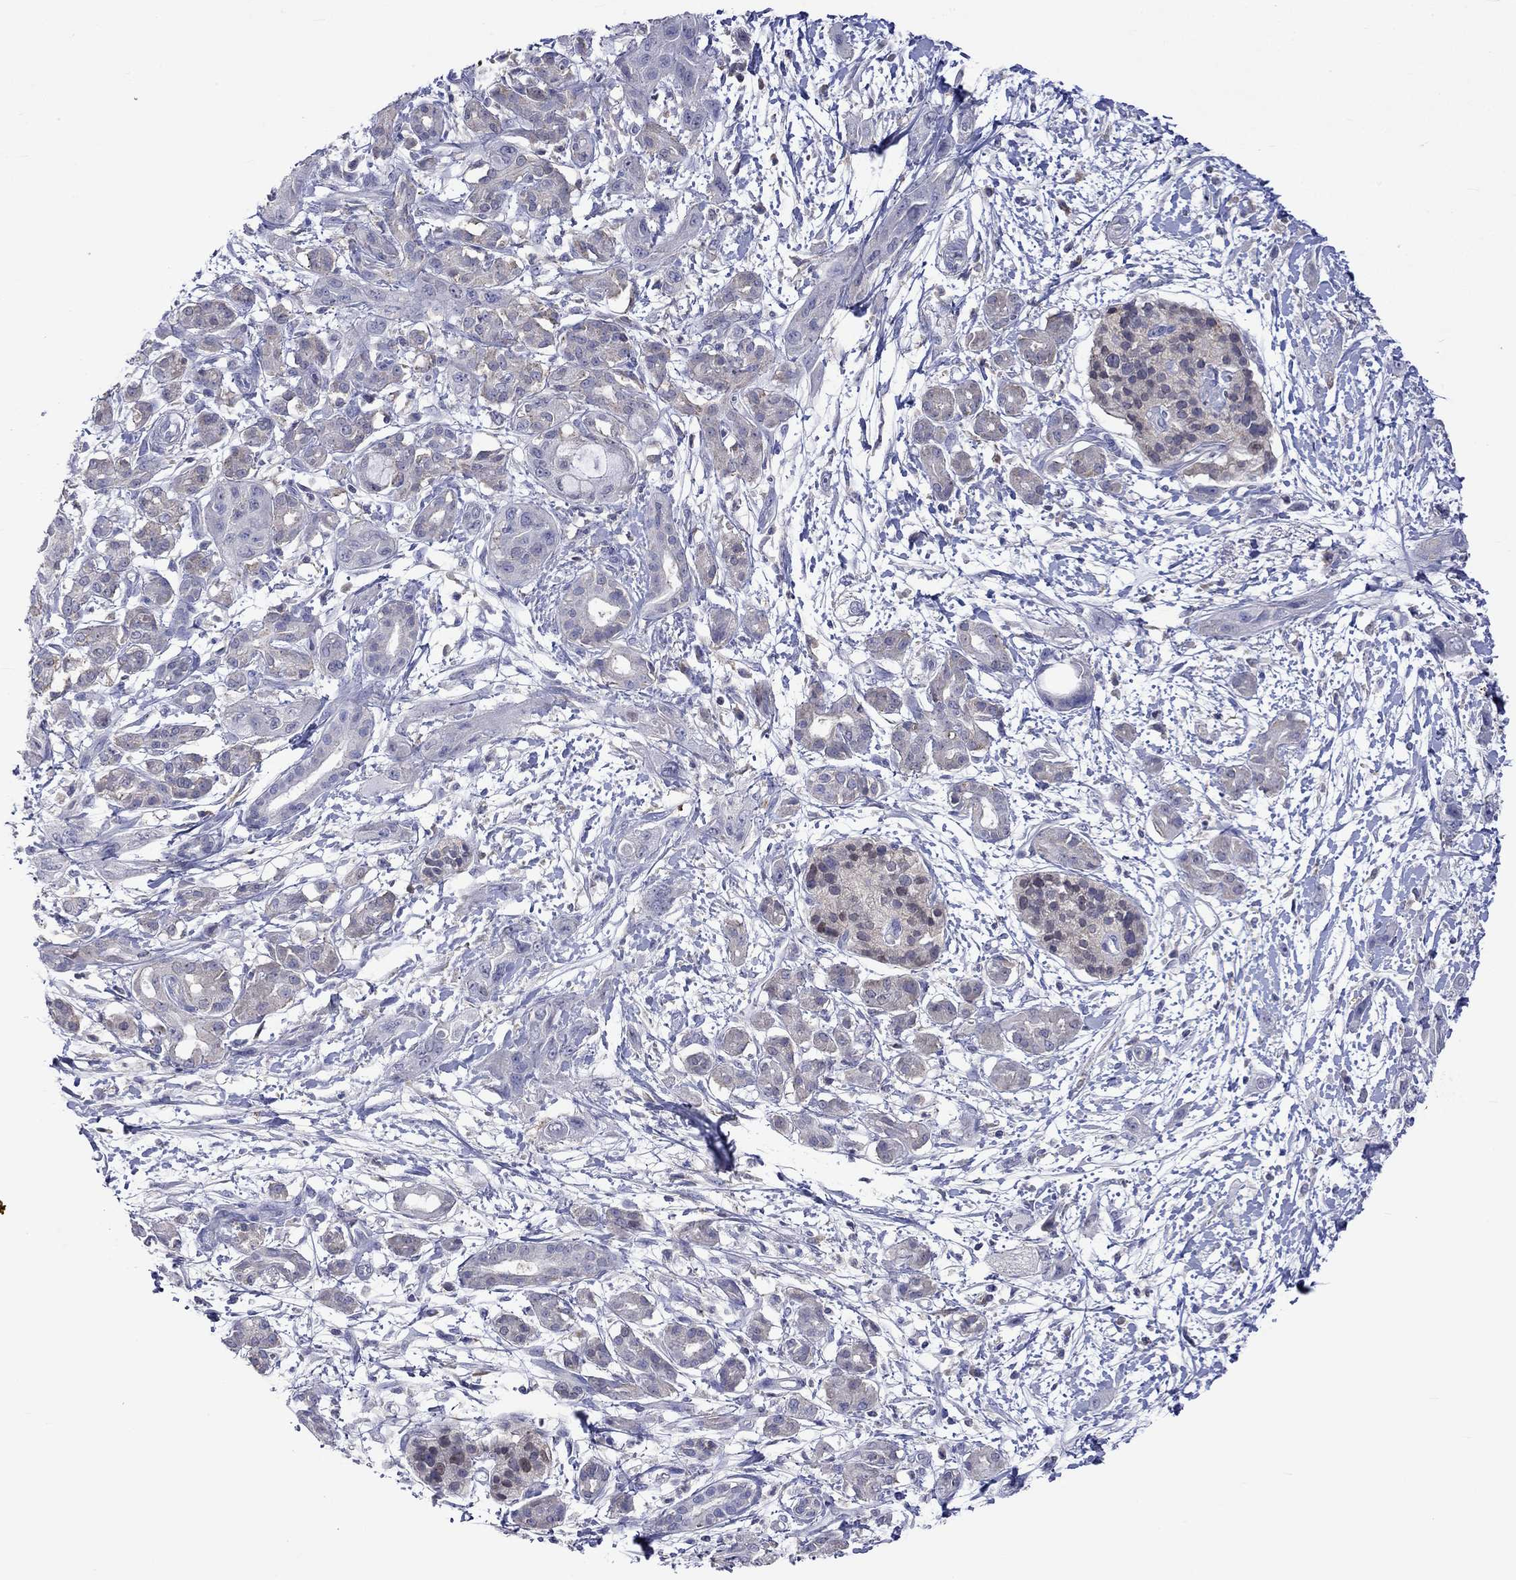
{"staining": {"intensity": "negative", "quantity": "none", "location": "none"}, "tissue": "pancreatic cancer", "cell_type": "Tumor cells", "image_type": "cancer", "snomed": [{"axis": "morphology", "description": "Adenocarcinoma, NOS"}, {"axis": "topography", "description": "Pancreas"}], "caption": "High magnification brightfield microscopy of pancreatic adenocarcinoma stained with DAB (3,3'-diaminobenzidine) (brown) and counterstained with hematoxylin (blue): tumor cells show no significant positivity. (Stains: DAB (3,3'-diaminobenzidine) IHC with hematoxylin counter stain, Microscopy: brightfield microscopy at high magnification).", "gene": "LRFN4", "patient": {"sex": "male", "age": 72}}